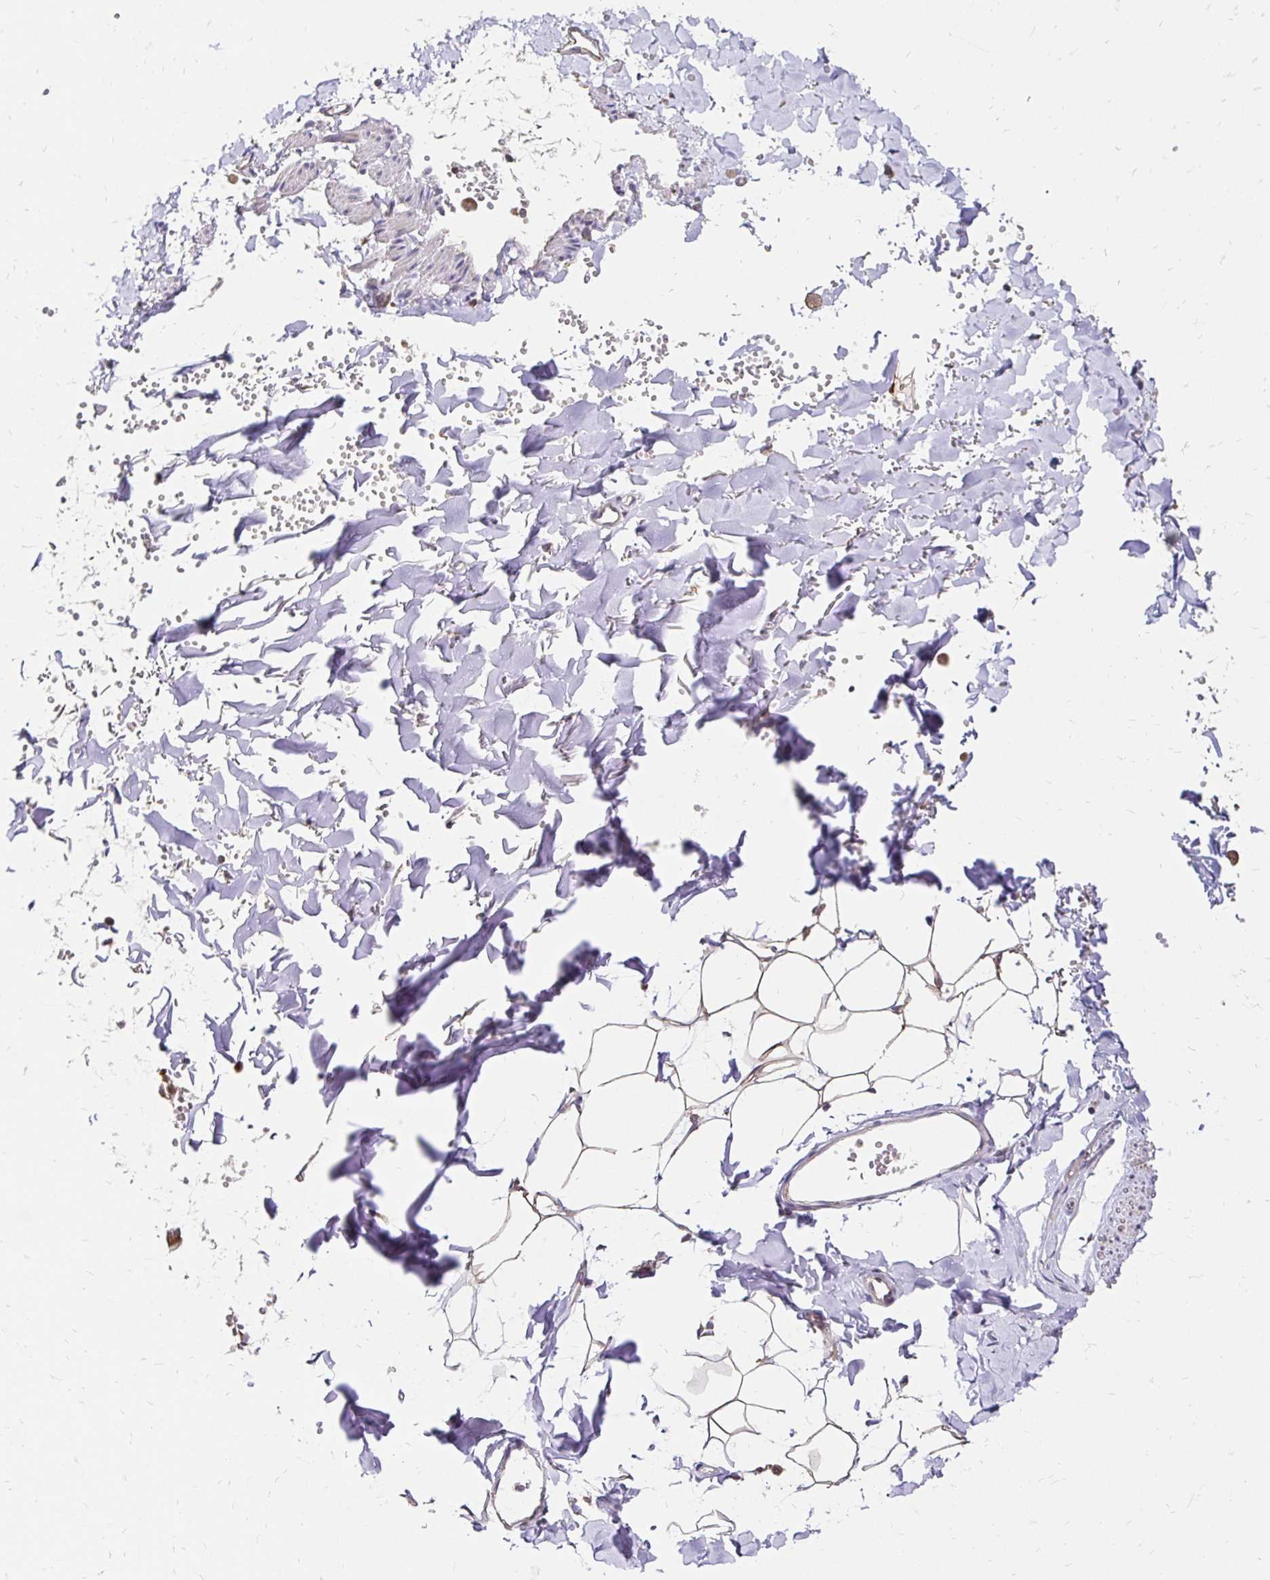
{"staining": {"intensity": "moderate", "quantity": "25%-75%", "location": "cytoplasmic/membranous"}, "tissue": "adipose tissue", "cell_type": "Adipocytes", "image_type": "normal", "snomed": [{"axis": "morphology", "description": "Normal tissue, NOS"}, {"axis": "topography", "description": "Cartilage tissue"}, {"axis": "topography", "description": "Bronchus"}, {"axis": "topography", "description": "Peripheral nerve tissue"}], "caption": "Adipose tissue was stained to show a protein in brown. There is medium levels of moderate cytoplasmic/membranous positivity in about 25%-75% of adipocytes.", "gene": "ZW10", "patient": {"sex": "female", "age": 59}}